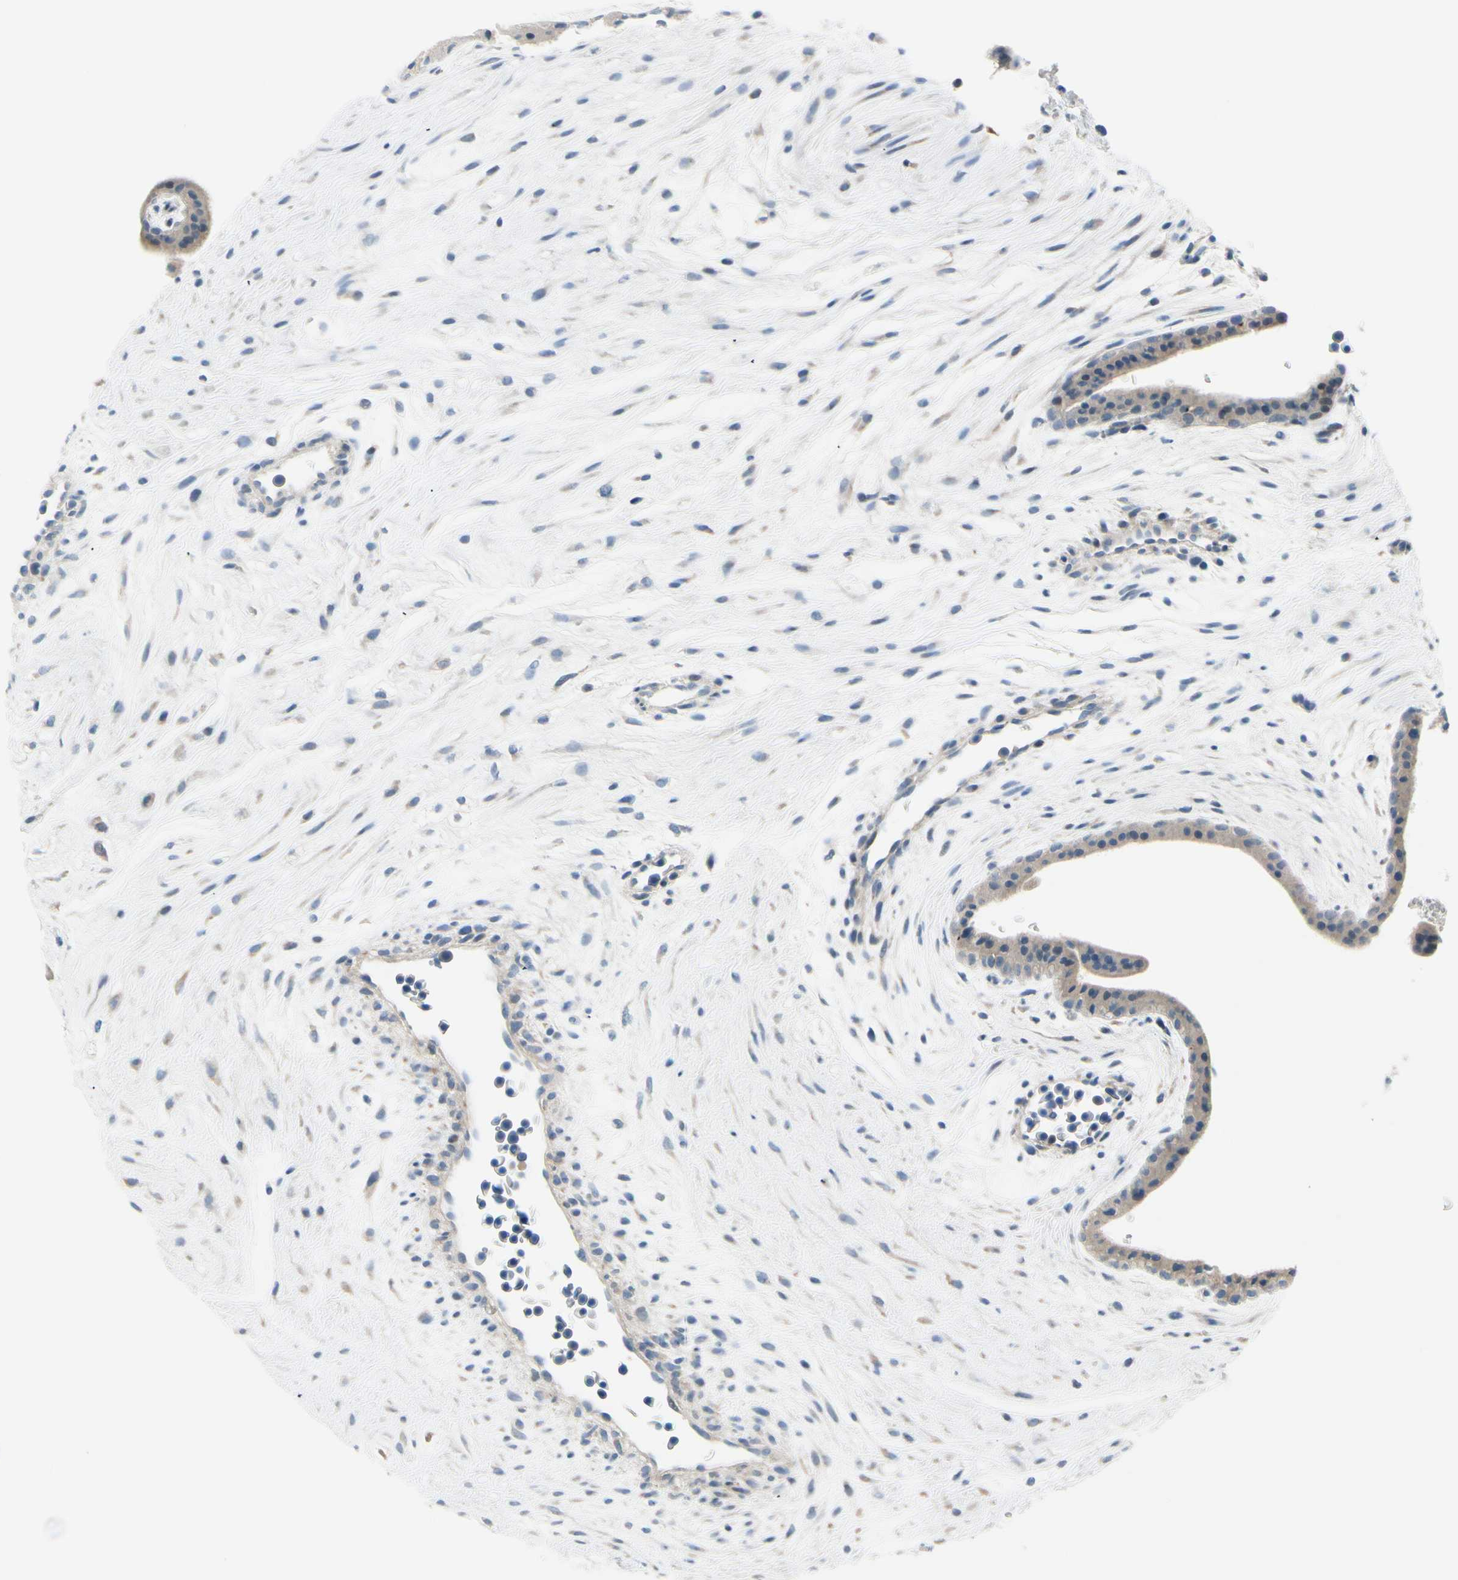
{"staining": {"intensity": "negative", "quantity": "none", "location": "none"}, "tissue": "placenta", "cell_type": "Decidual cells", "image_type": "normal", "snomed": [{"axis": "morphology", "description": "Normal tissue, NOS"}, {"axis": "topography", "description": "Placenta"}], "caption": "Immunohistochemistry of unremarkable human placenta exhibits no staining in decidual cells.", "gene": "FCER2", "patient": {"sex": "female", "age": 35}}